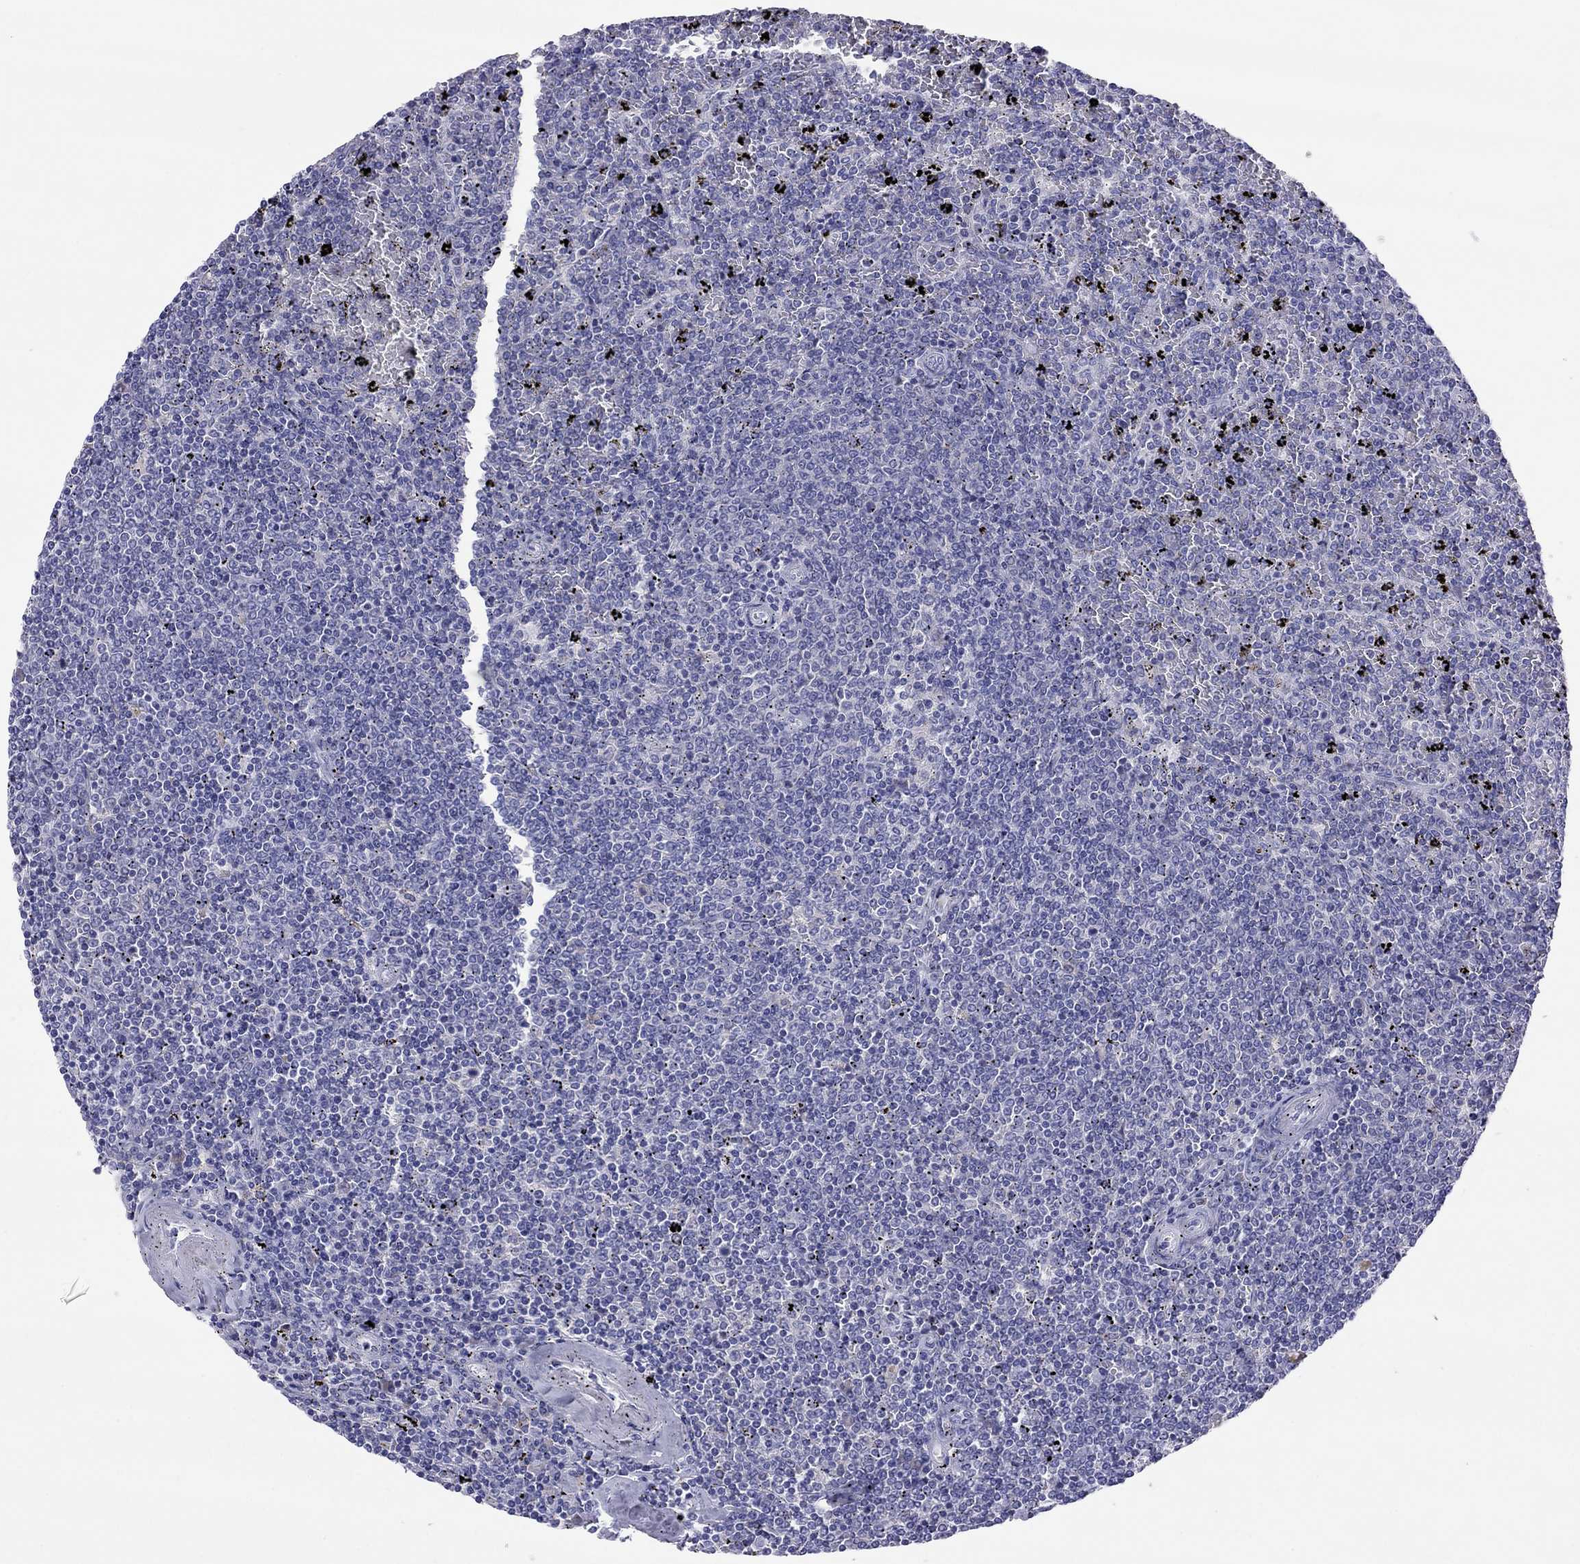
{"staining": {"intensity": "negative", "quantity": "none", "location": "none"}, "tissue": "lymphoma", "cell_type": "Tumor cells", "image_type": "cancer", "snomed": [{"axis": "morphology", "description": "Malignant lymphoma, non-Hodgkin's type, Low grade"}, {"axis": "topography", "description": "Spleen"}], "caption": "Immunohistochemistry of human lymphoma exhibits no expression in tumor cells. Nuclei are stained in blue.", "gene": "COL9A1", "patient": {"sex": "female", "age": 77}}